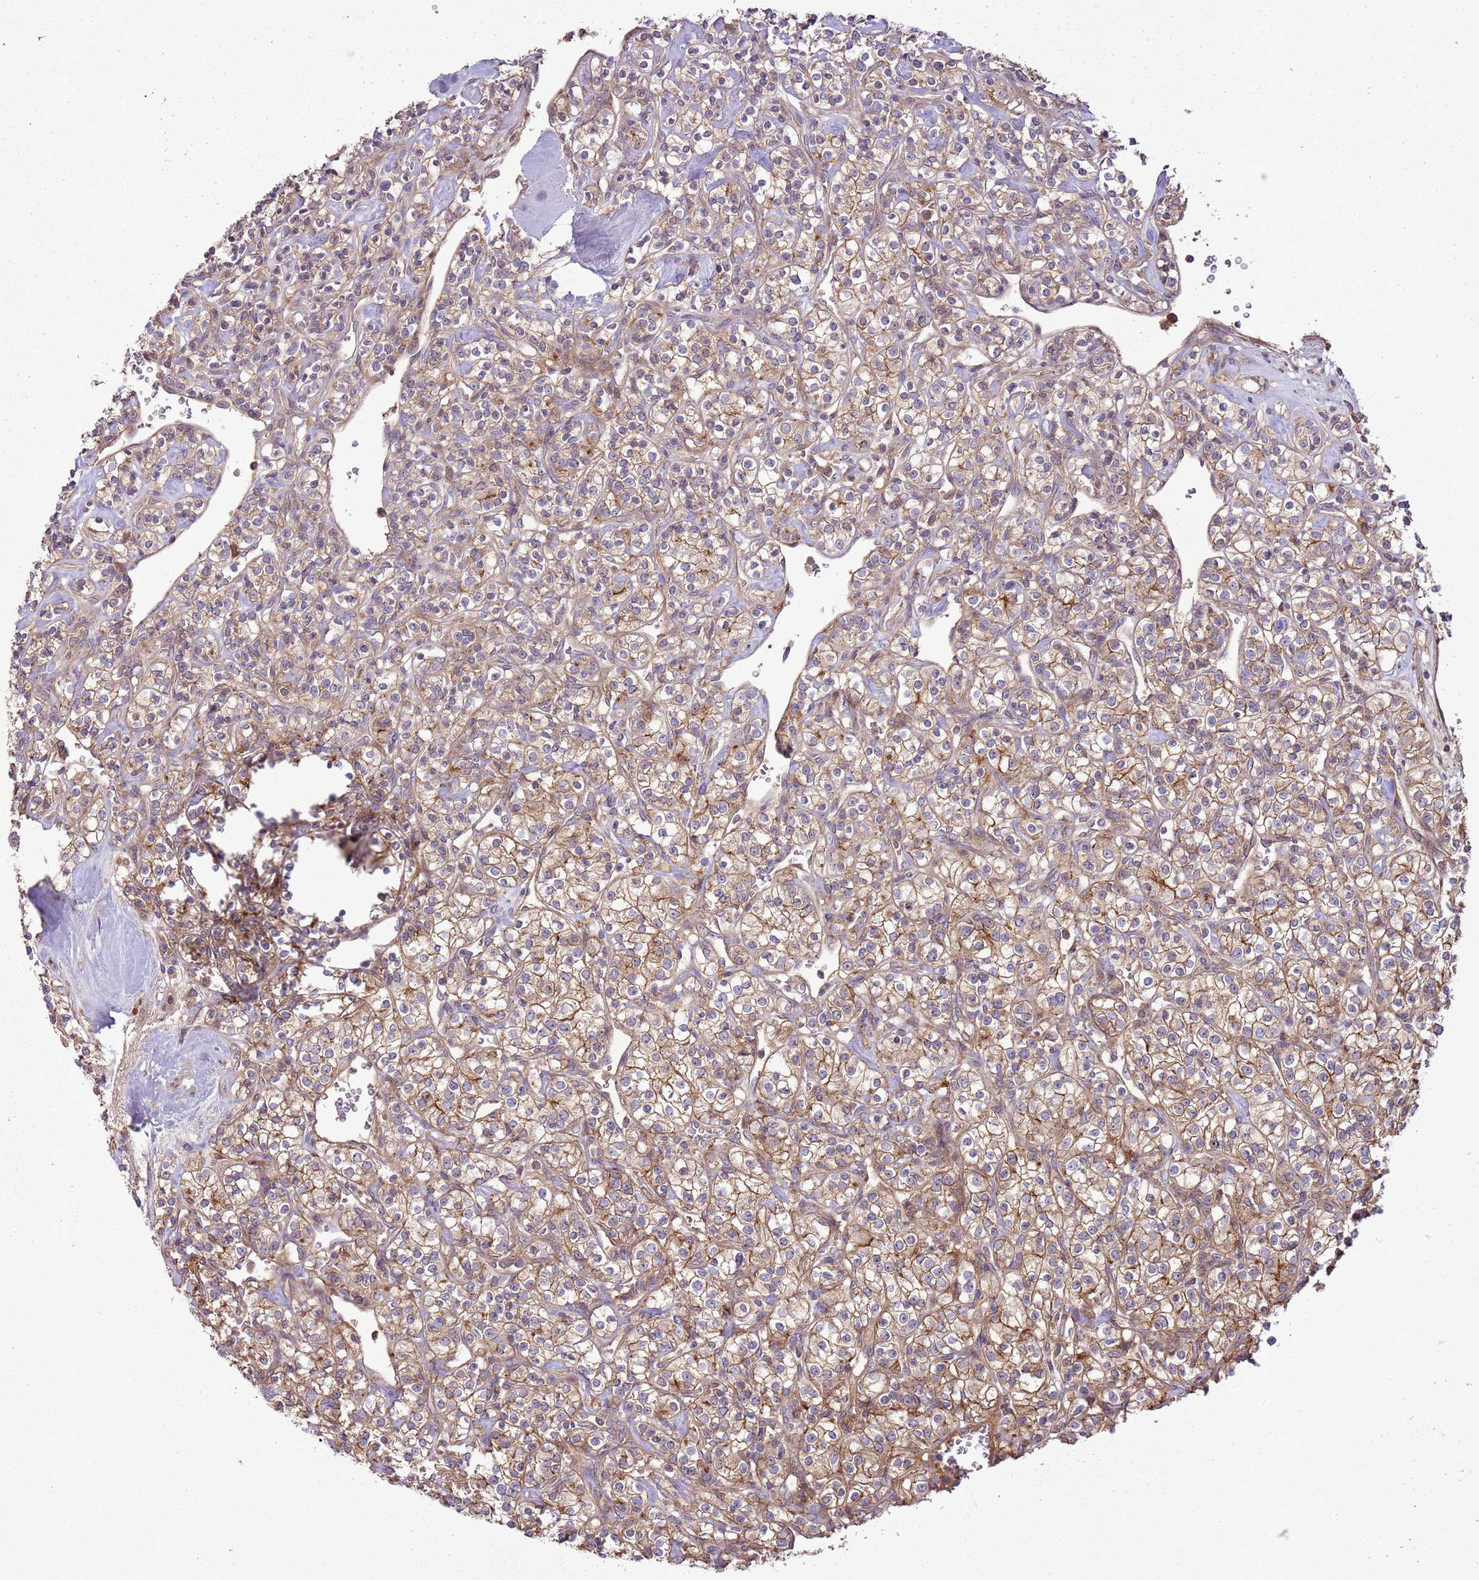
{"staining": {"intensity": "moderate", "quantity": ">75%", "location": "cytoplasmic/membranous"}, "tissue": "renal cancer", "cell_type": "Tumor cells", "image_type": "cancer", "snomed": [{"axis": "morphology", "description": "Adenocarcinoma, NOS"}, {"axis": "topography", "description": "Kidney"}], "caption": "A micrograph of human renal adenocarcinoma stained for a protein exhibits moderate cytoplasmic/membranous brown staining in tumor cells.", "gene": "ANKRD24", "patient": {"sex": "male", "age": 77}}